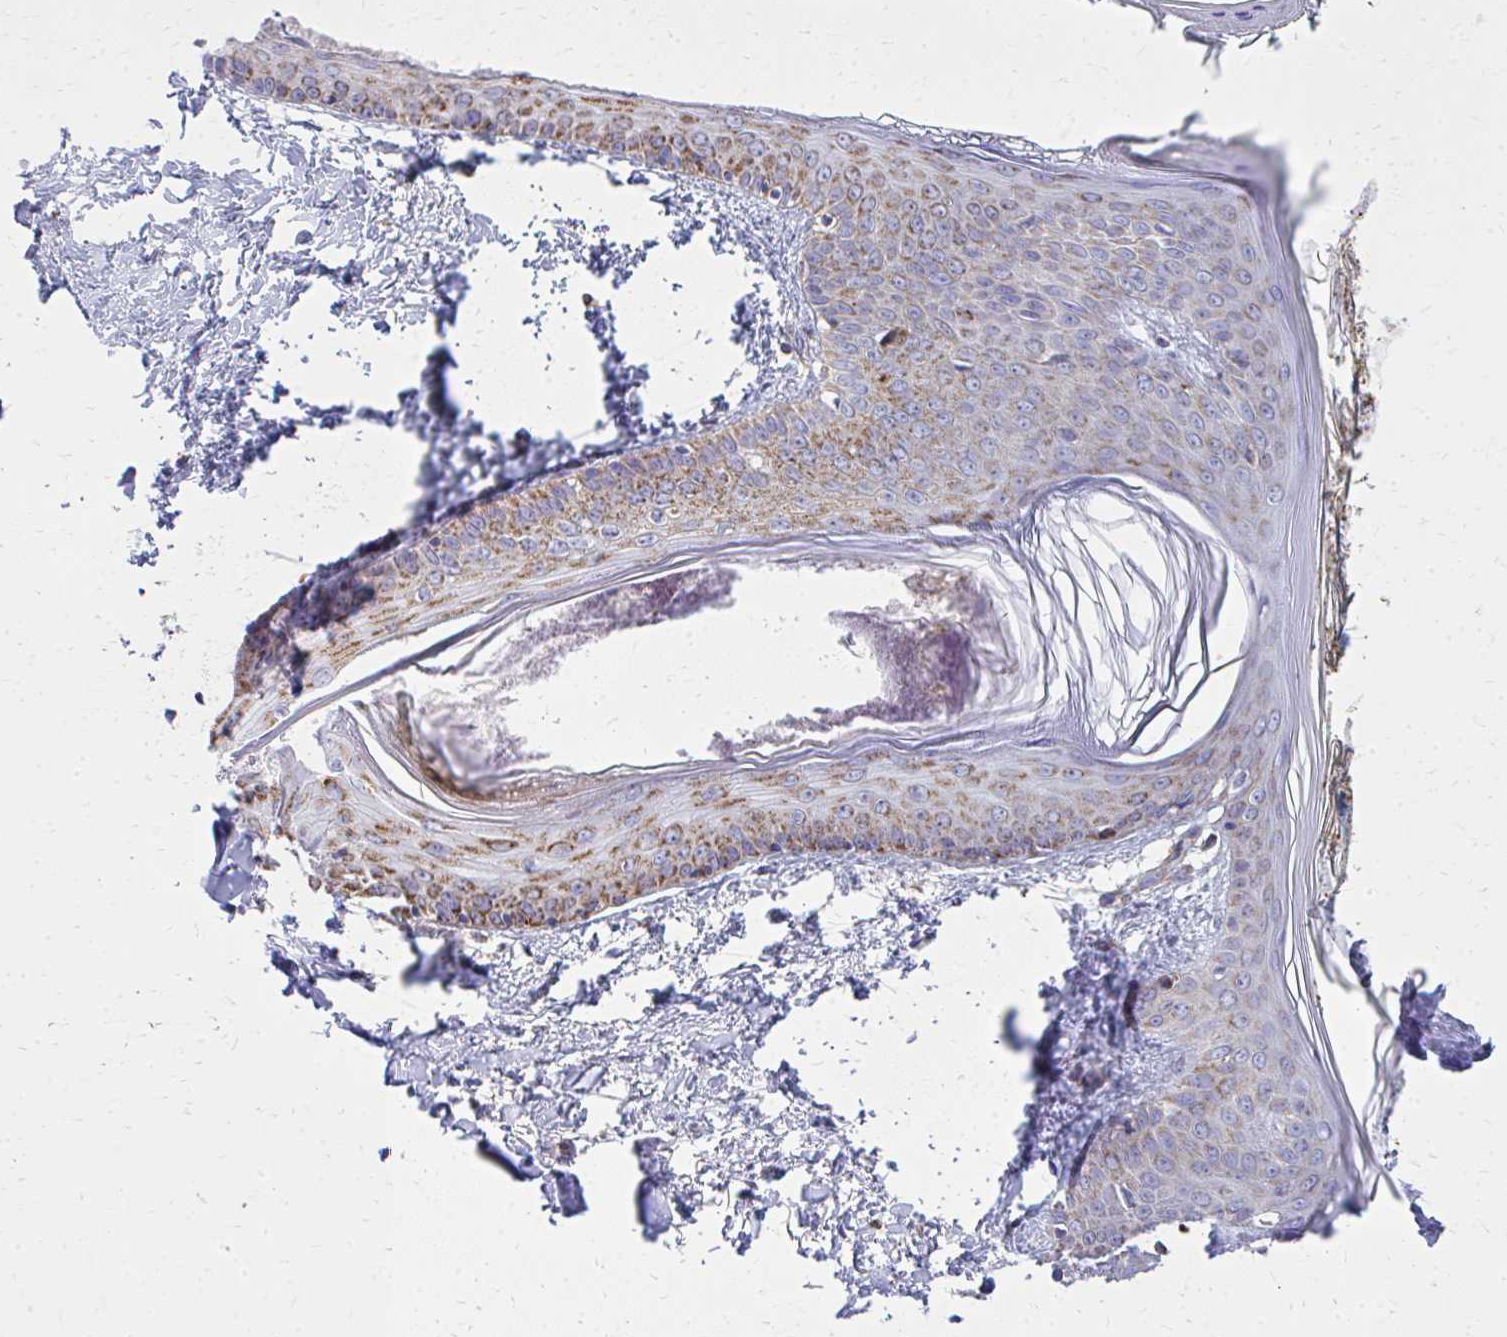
{"staining": {"intensity": "moderate", "quantity": "<25%", "location": "cytoplasmic/membranous"}, "tissue": "skin", "cell_type": "Fibroblasts", "image_type": "normal", "snomed": [{"axis": "morphology", "description": "Normal tissue, NOS"}, {"axis": "topography", "description": "Skin"}], "caption": "Immunohistochemical staining of benign skin demonstrates moderate cytoplasmic/membranous protein expression in approximately <25% of fibroblasts. The staining was performed using DAB (3,3'-diaminobenzidine) to visualize the protein expression in brown, while the nuclei were stained in blue with hematoxylin (Magnification: 20x).", "gene": "MRPL19", "patient": {"sex": "female", "age": 34}}